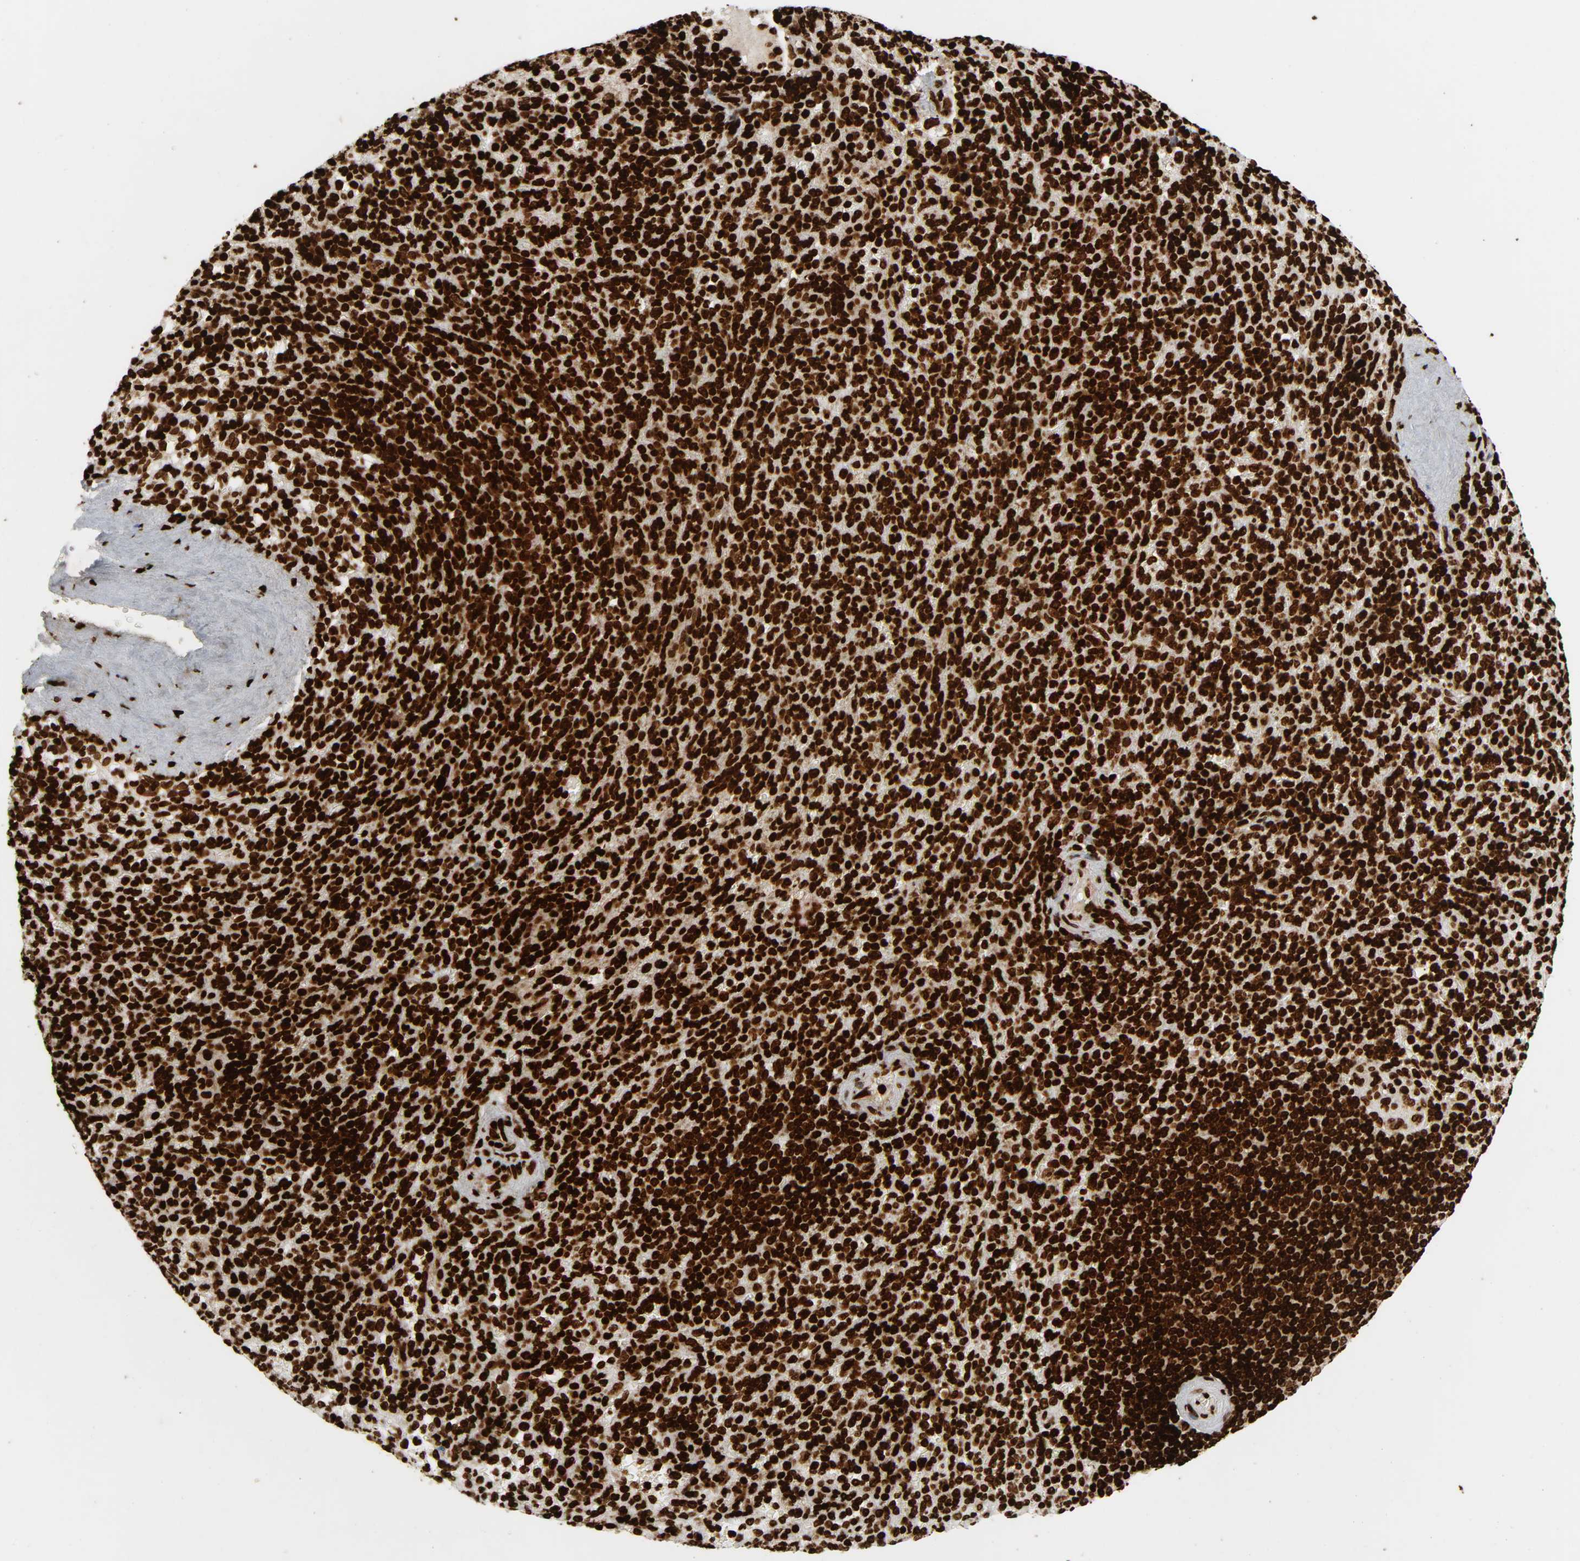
{"staining": {"intensity": "strong", "quantity": ">75%", "location": "nuclear"}, "tissue": "spleen", "cell_type": "Cells in red pulp", "image_type": "normal", "snomed": [{"axis": "morphology", "description": "Normal tissue, NOS"}, {"axis": "topography", "description": "Spleen"}], "caption": "Immunohistochemical staining of benign human spleen displays high levels of strong nuclear staining in approximately >75% of cells in red pulp.", "gene": "RXRA", "patient": {"sex": "male", "age": 36}}